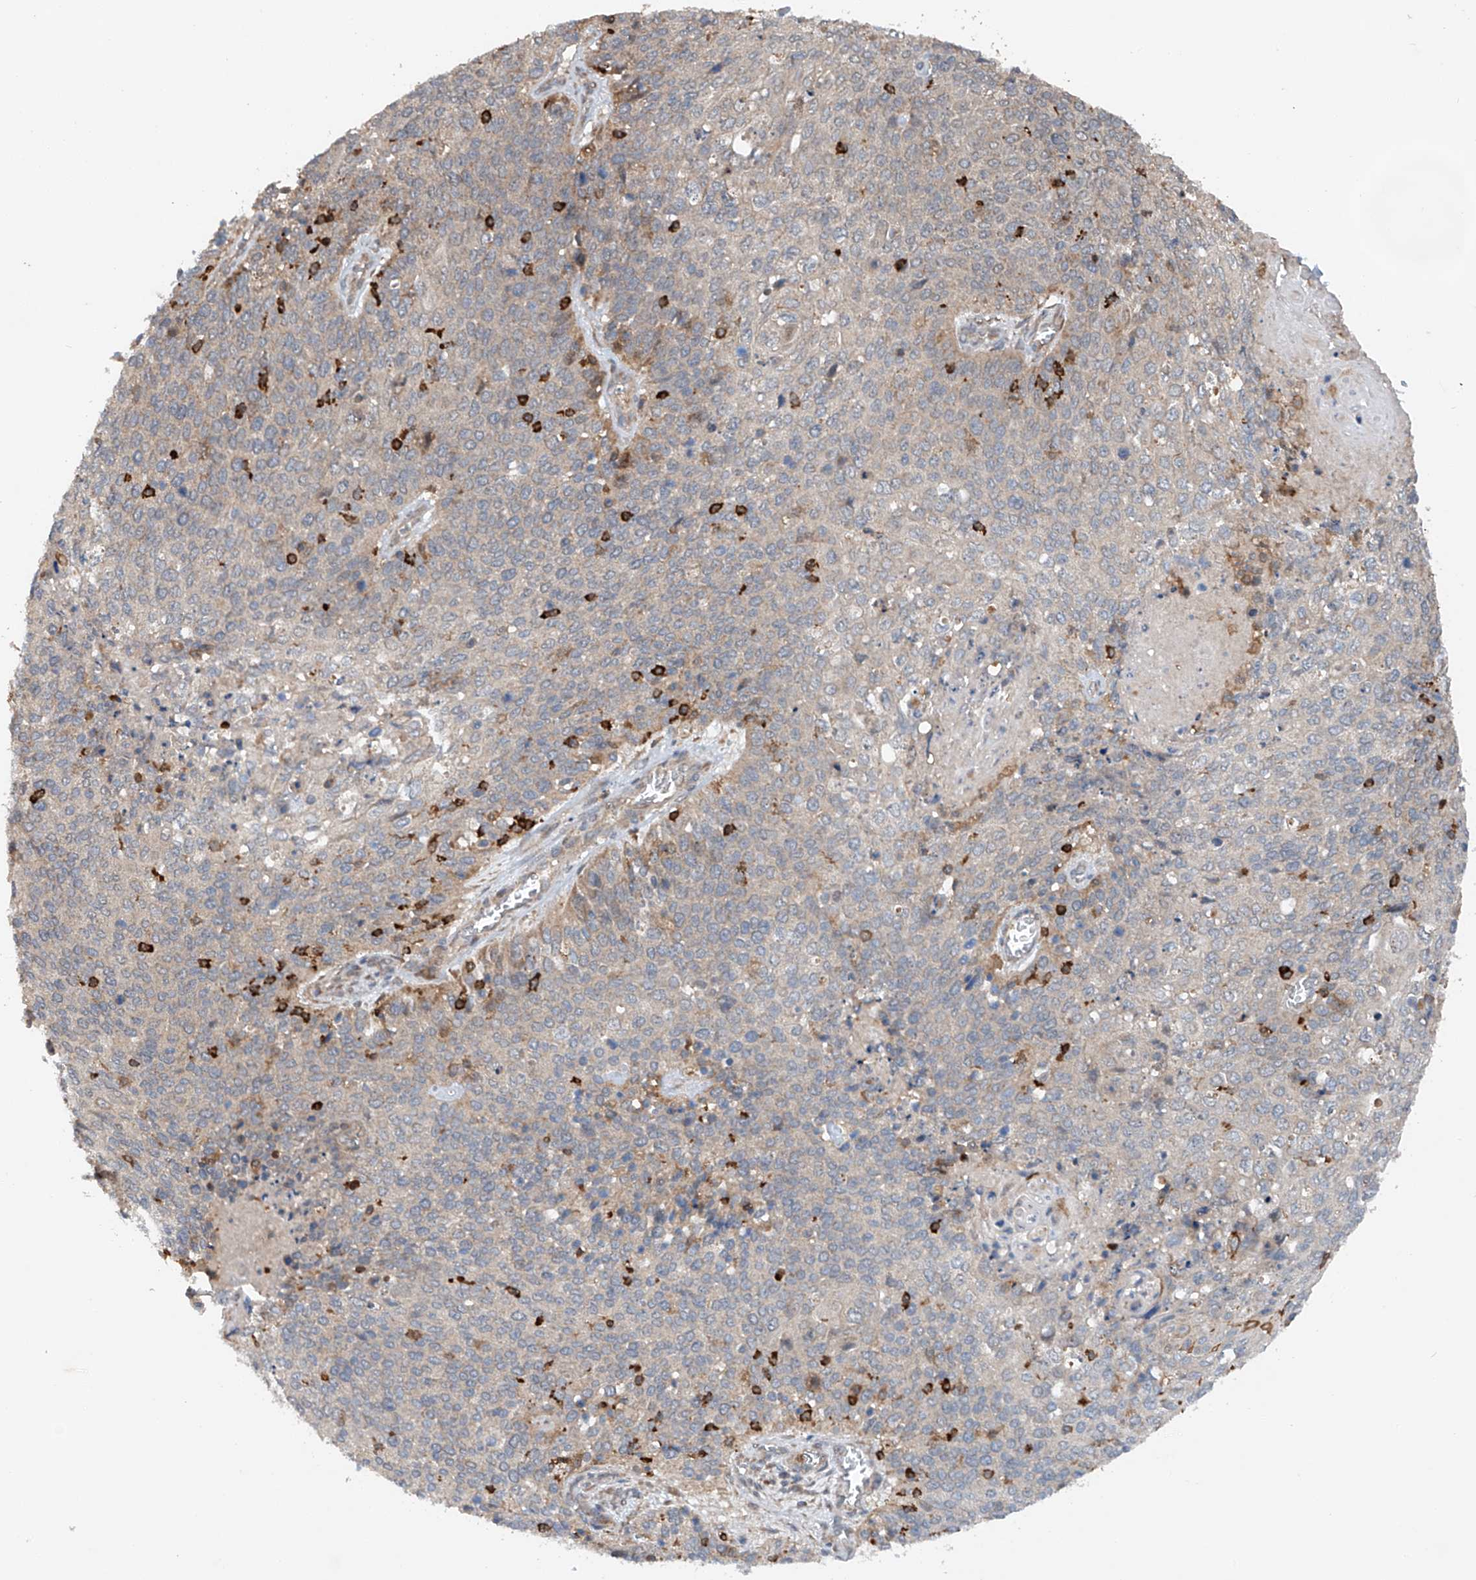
{"staining": {"intensity": "weak", "quantity": "<25%", "location": "cytoplasmic/membranous"}, "tissue": "cervical cancer", "cell_type": "Tumor cells", "image_type": "cancer", "snomed": [{"axis": "morphology", "description": "Squamous cell carcinoma, NOS"}, {"axis": "topography", "description": "Cervix"}], "caption": "Immunohistochemistry of cervical cancer (squamous cell carcinoma) exhibits no expression in tumor cells.", "gene": "CEP85L", "patient": {"sex": "female", "age": 39}}